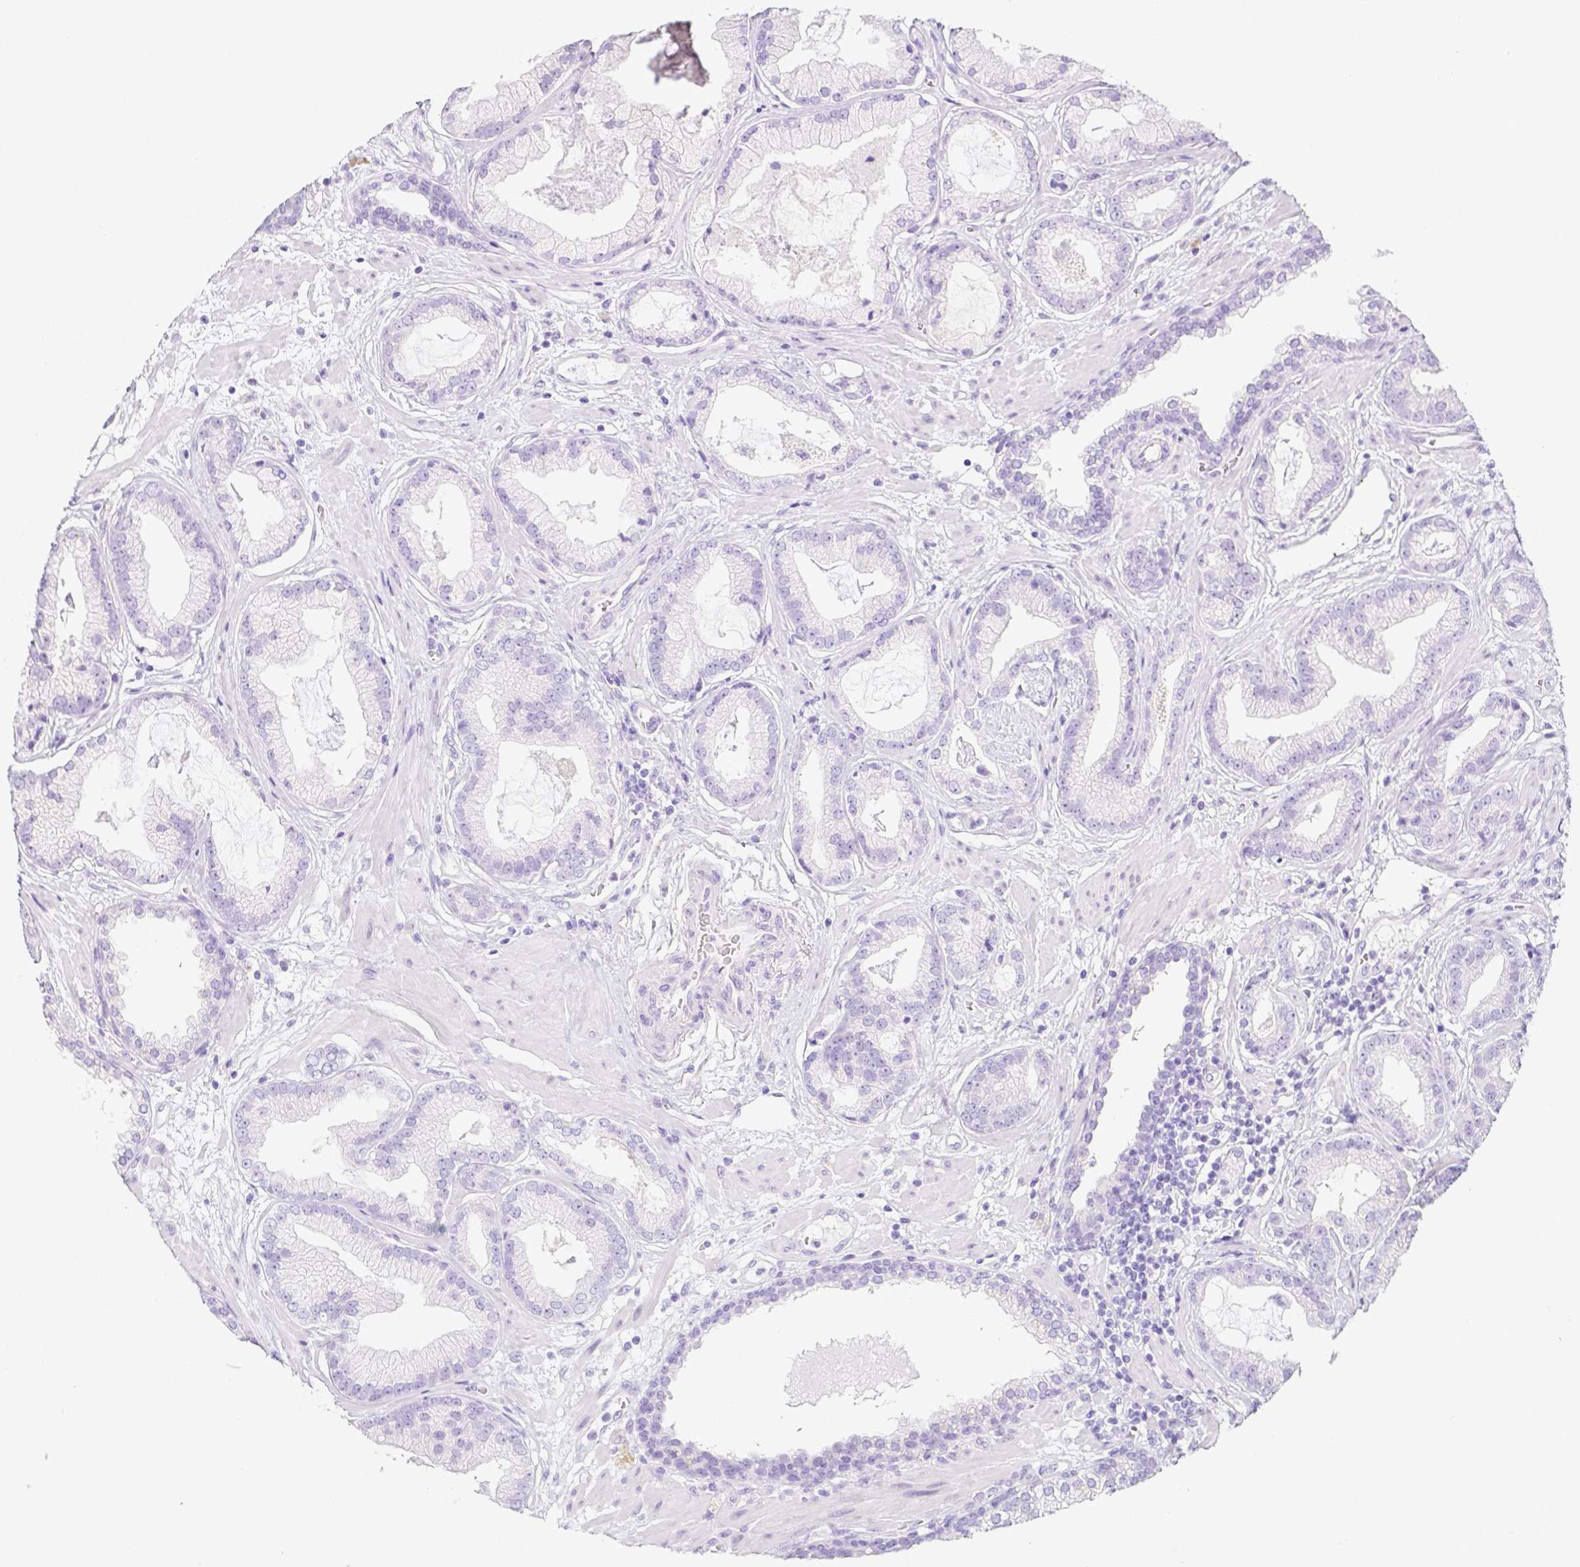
{"staining": {"intensity": "negative", "quantity": "none", "location": "none"}, "tissue": "prostate cancer", "cell_type": "Tumor cells", "image_type": "cancer", "snomed": [{"axis": "morphology", "description": "Adenocarcinoma, Low grade"}, {"axis": "topography", "description": "Prostate"}], "caption": "High power microscopy photomicrograph of an immunohistochemistry micrograph of prostate cancer, revealing no significant positivity in tumor cells.", "gene": "ARHGAP36", "patient": {"sex": "male", "age": 62}}